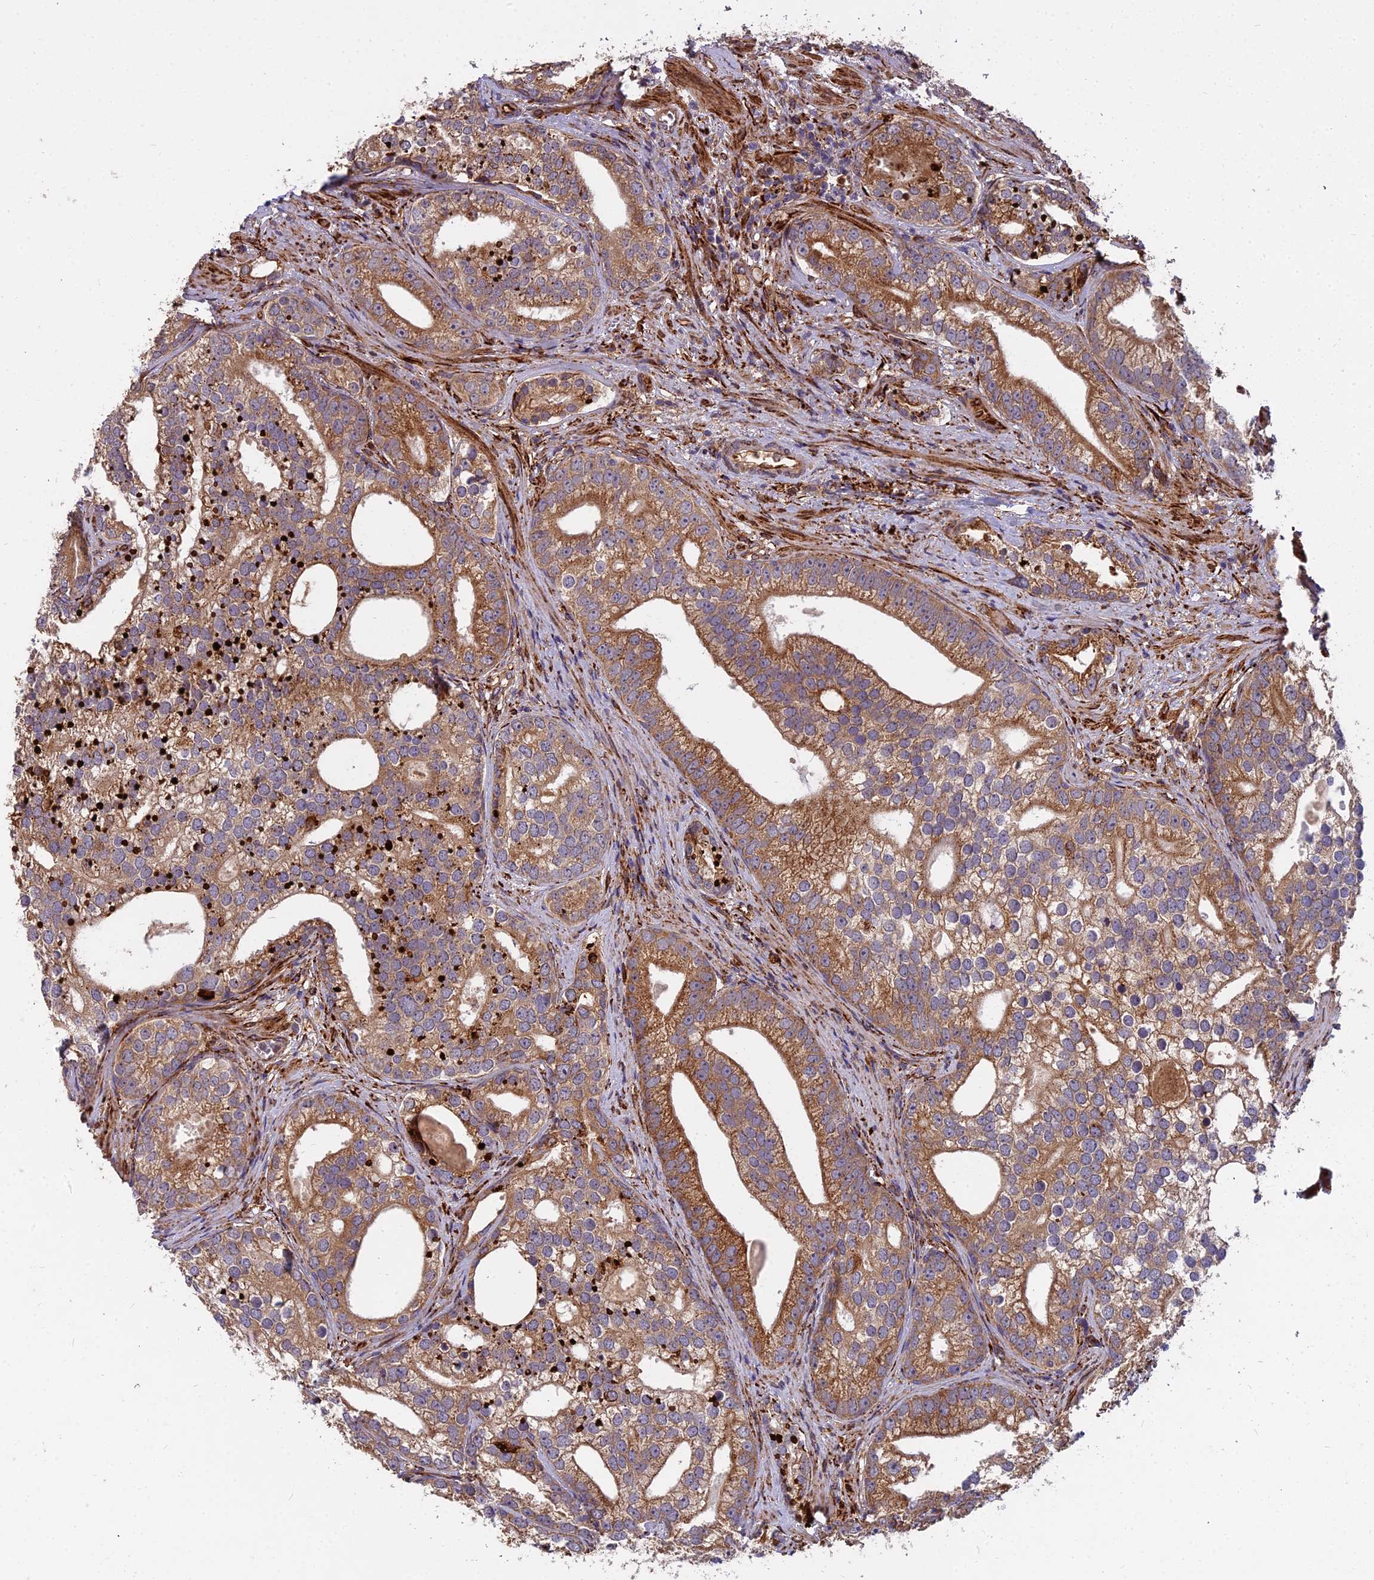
{"staining": {"intensity": "moderate", "quantity": ">75%", "location": "cytoplasmic/membranous"}, "tissue": "prostate cancer", "cell_type": "Tumor cells", "image_type": "cancer", "snomed": [{"axis": "morphology", "description": "Adenocarcinoma, High grade"}, {"axis": "topography", "description": "Prostate"}], "caption": "Protein staining of prostate adenocarcinoma (high-grade) tissue reveals moderate cytoplasmic/membranous positivity in about >75% of tumor cells.", "gene": "NDUFAF7", "patient": {"sex": "male", "age": 75}}